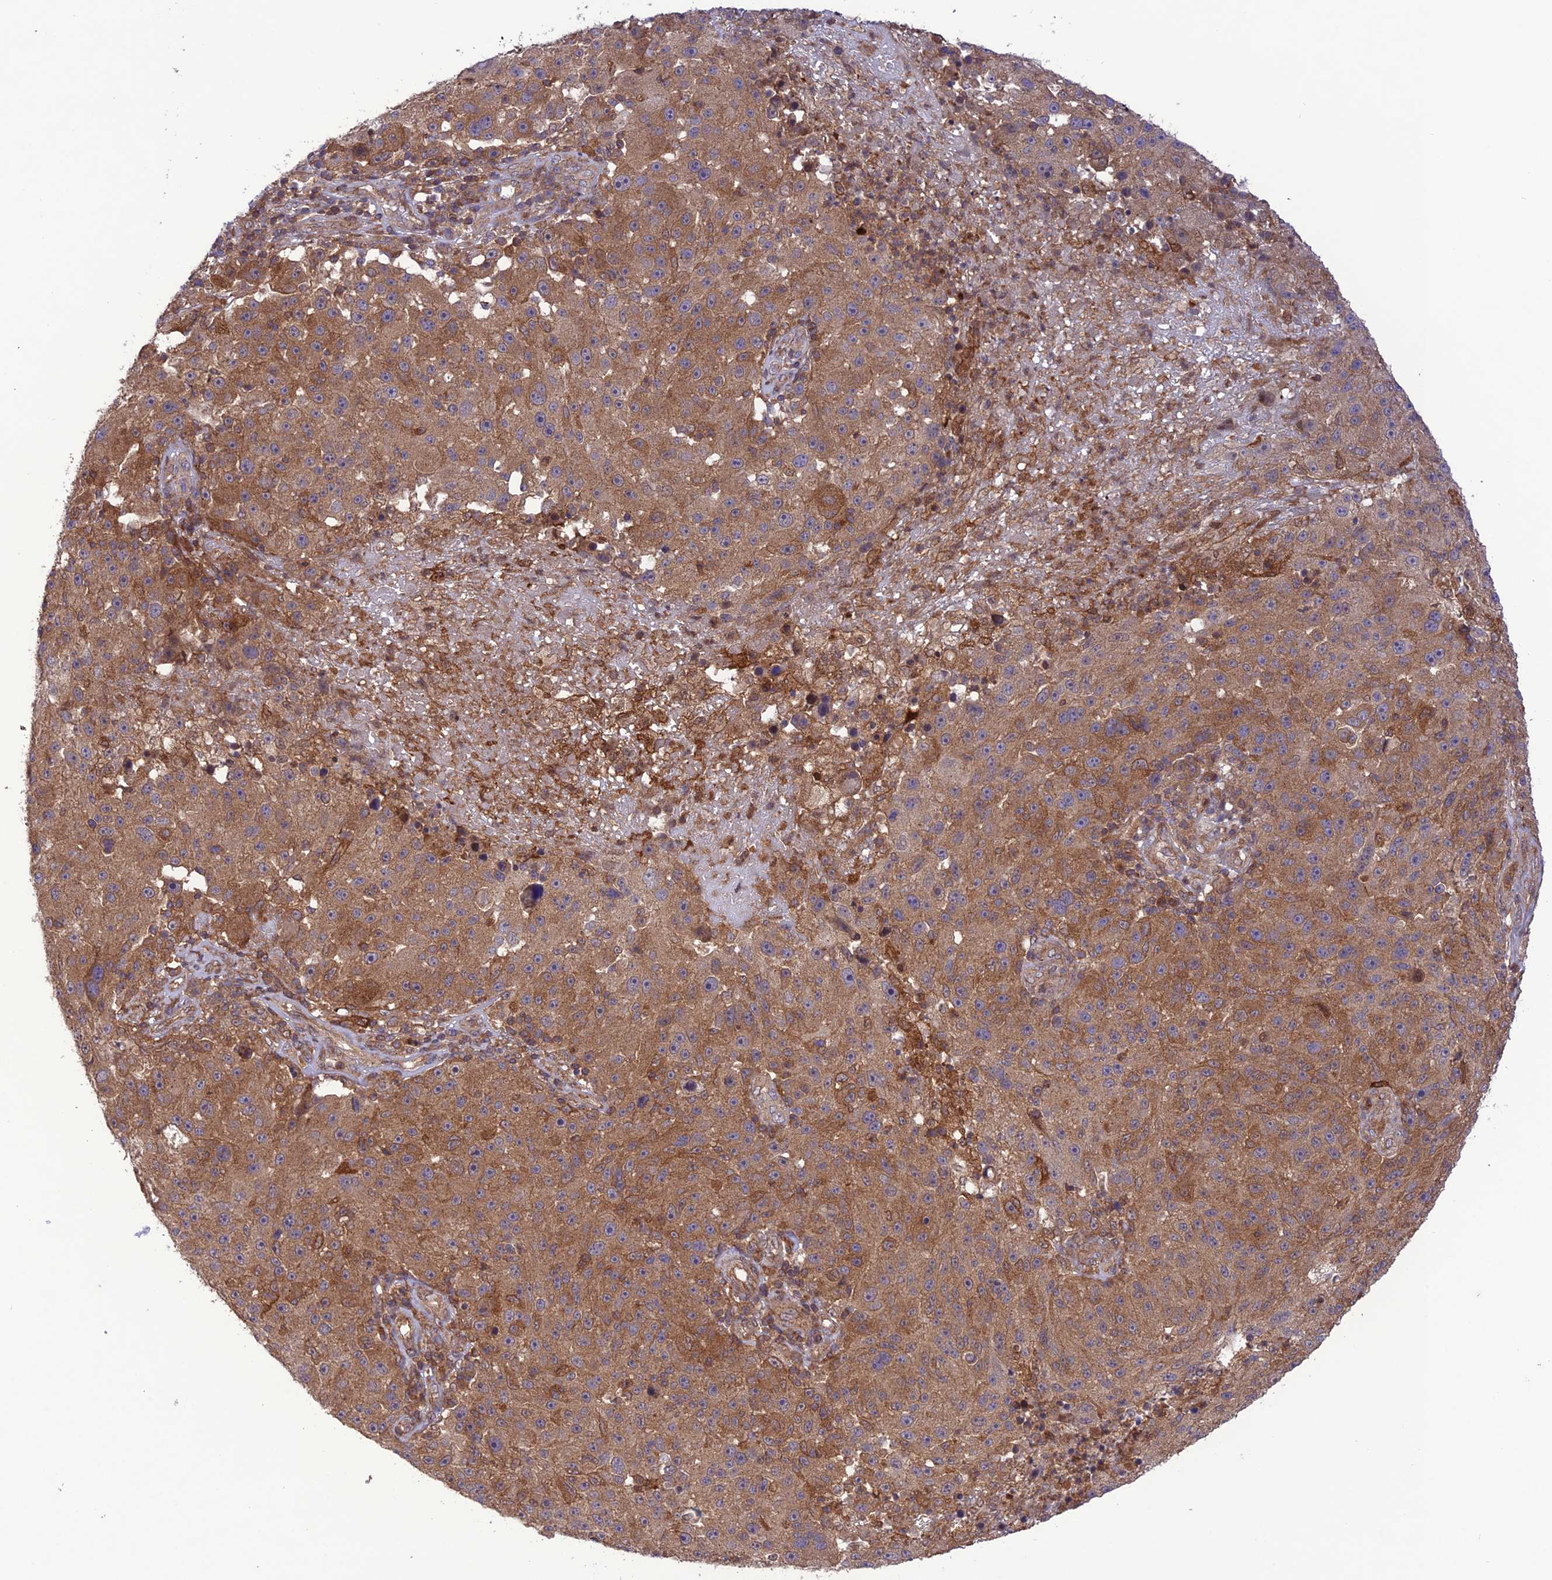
{"staining": {"intensity": "moderate", "quantity": ">75%", "location": "cytoplasmic/membranous"}, "tissue": "melanoma", "cell_type": "Tumor cells", "image_type": "cancer", "snomed": [{"axis": "morphology", "description": "Malignant melanoma, NOS"}, {"axis": "topography", "description": "Skin"}], "caption": "This image demonstrates IHC staining of malignant melanoma, with medium moderate cytoplasmic/membranous staining in about >75% of tumor cells.", "gene": "FCHSD1", "patient": {"sex": "male", "age": 53}}